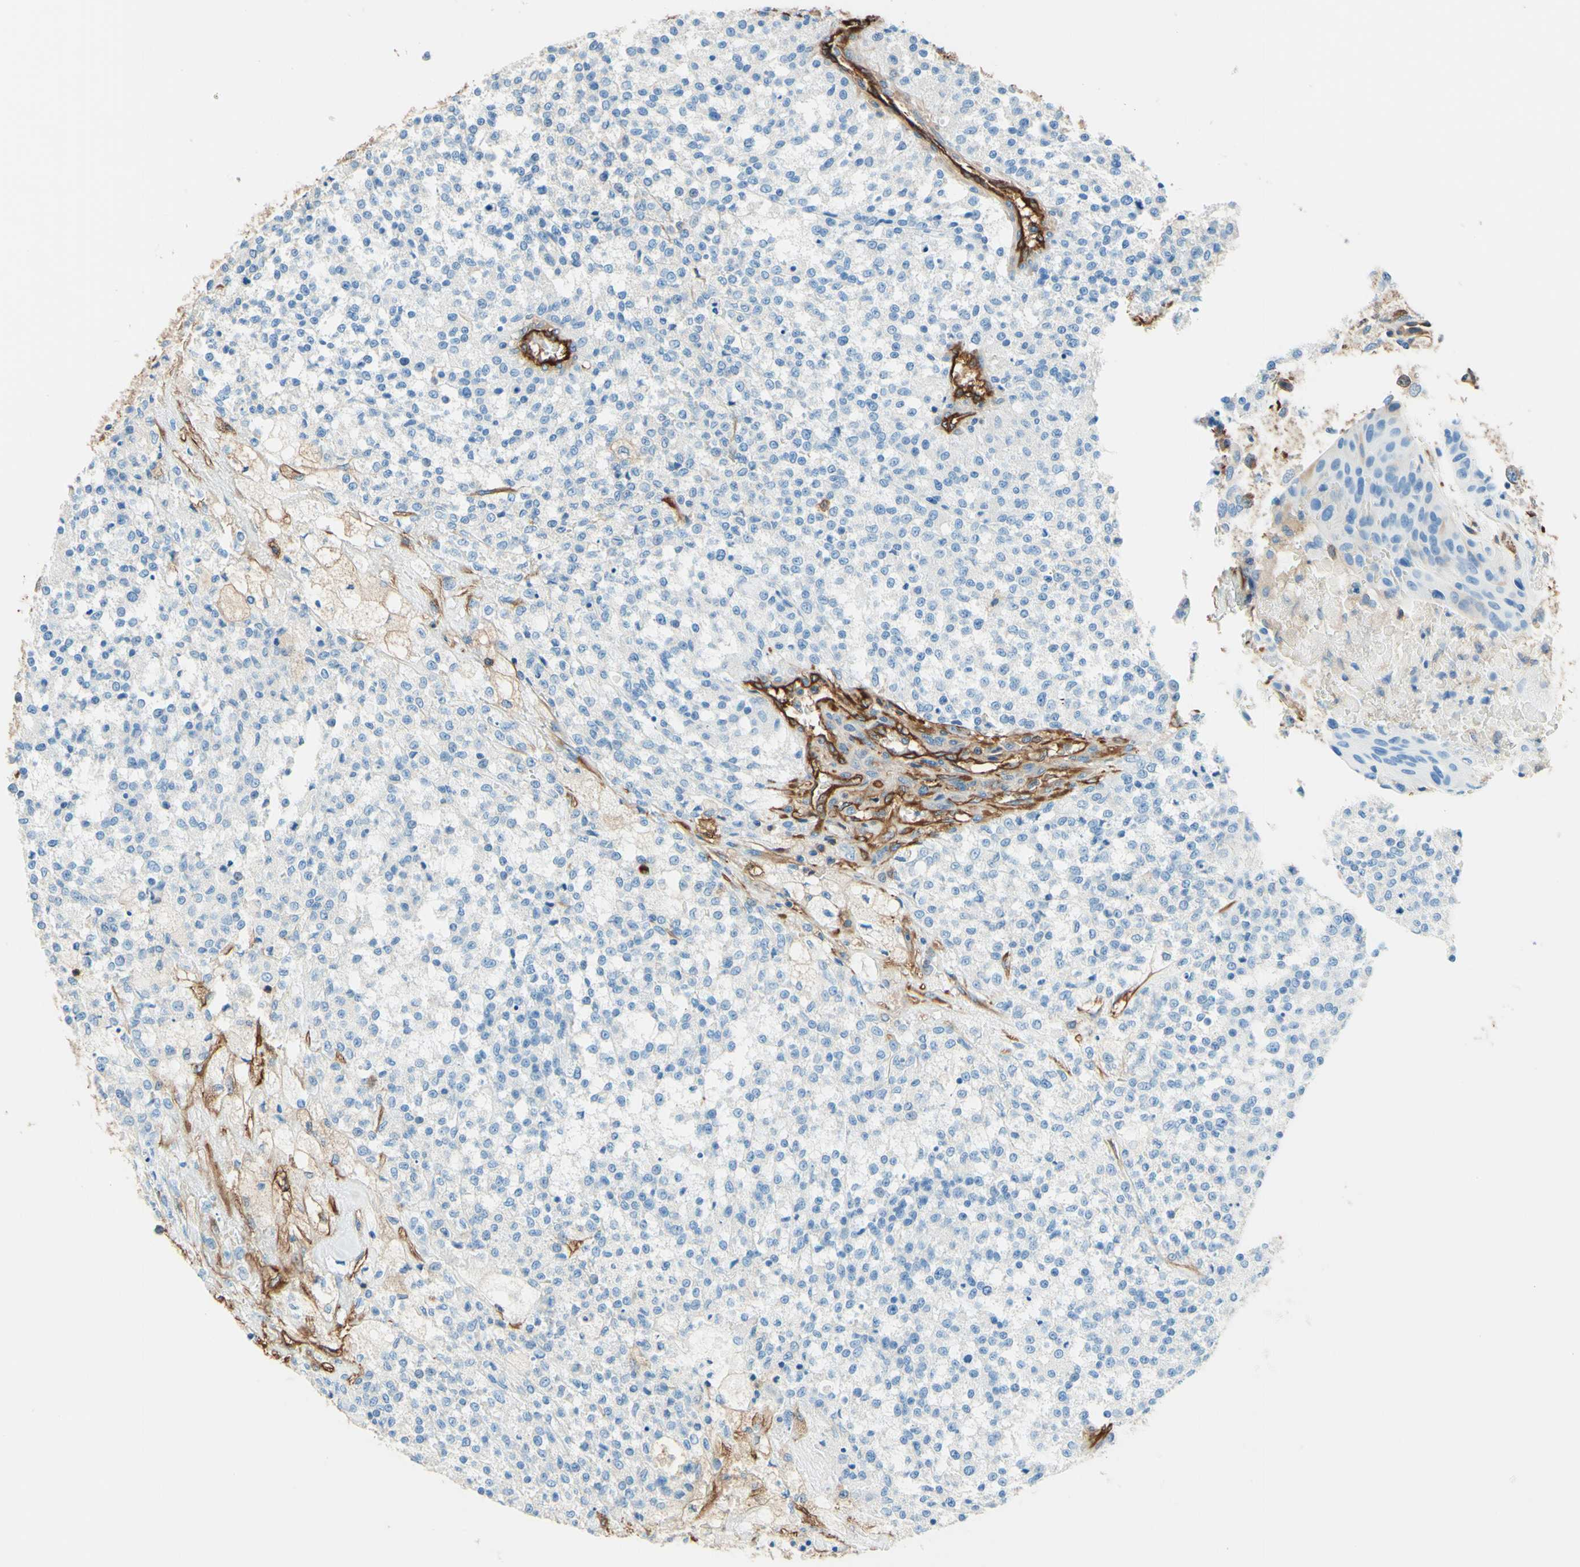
{"staining": {"intensity": "negative", "quantity": "none", "location": "none"}, "tissue": "testis cancer", "cell_type": "Tumor cells", "image_type": "cancer", "snomed": [{"axis": "morphology", "description": "Seminoma, NOS"}, {"axis": "topography", "description": "Testis"}], "caption": "Immunohistochemical staining of testis seminoma shows no significant expression in tumor cells. (Brightfield microscopy of DAB (3,3'-diaminobenzidine) immunohistochemistry (IHC) at high magnification).", "gene": "DPYSL3", "patient": {"sex": "male", "age": 59}}